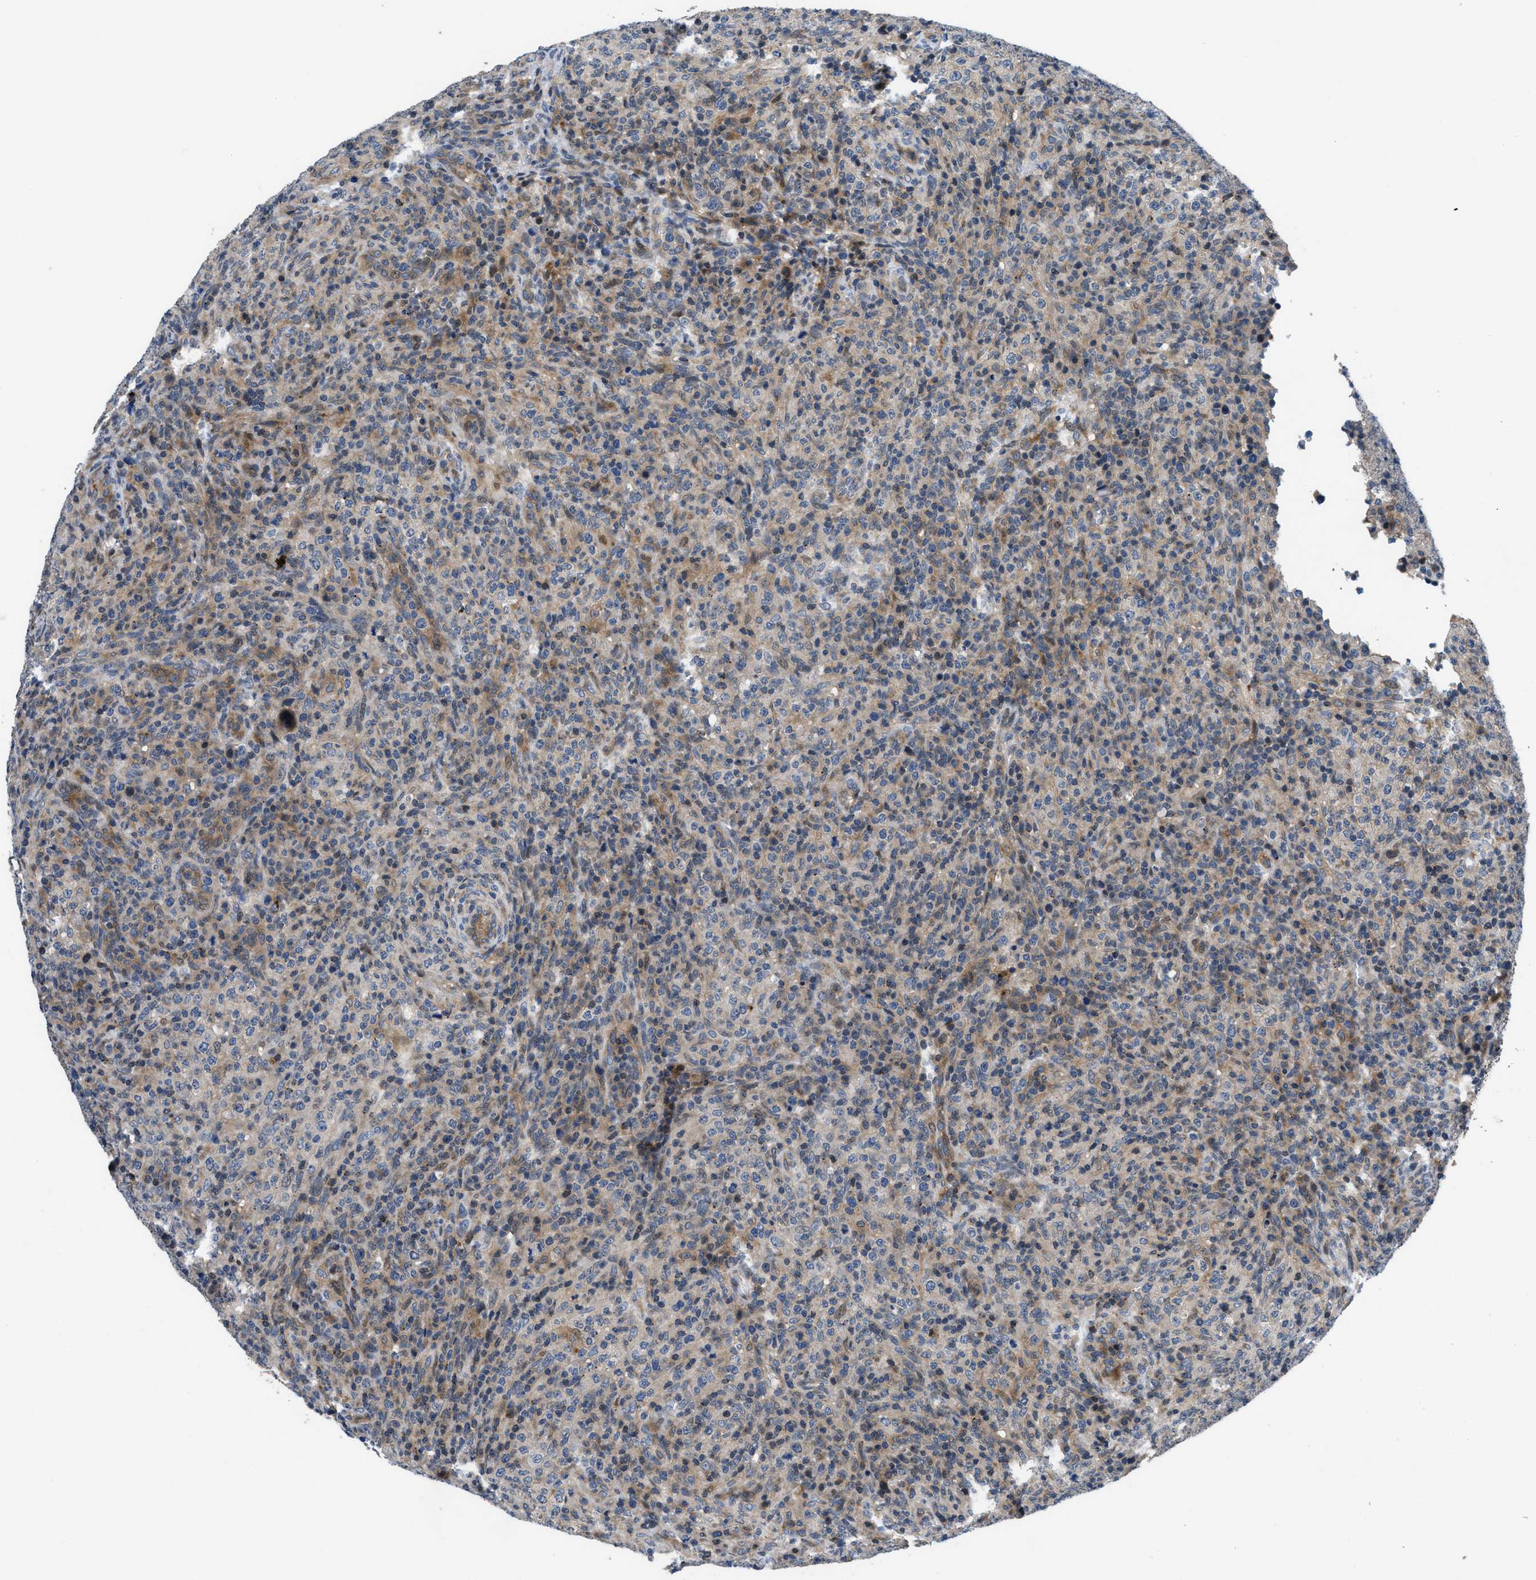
{"staining": {"intensity": "negative", "quantity": "none", "location": "none"}, "tissue": "lymphoma", "cell_type": "Tumor cells", "image_type": "cancer", "snomed": [{"axis": "morphology", "description": "Malignant lymphoma, non-Hodgkin's type, High grade"}, {"axis": "topography", "description": "Lymph node"}], "caption": "DAB (3,3'-diaminobenzidine) immunohistochemical staining of lymphoma shows no significant staining in tumor cells.", "gene": "CTBS", "patient": {"sex": "female", "age": 76}}